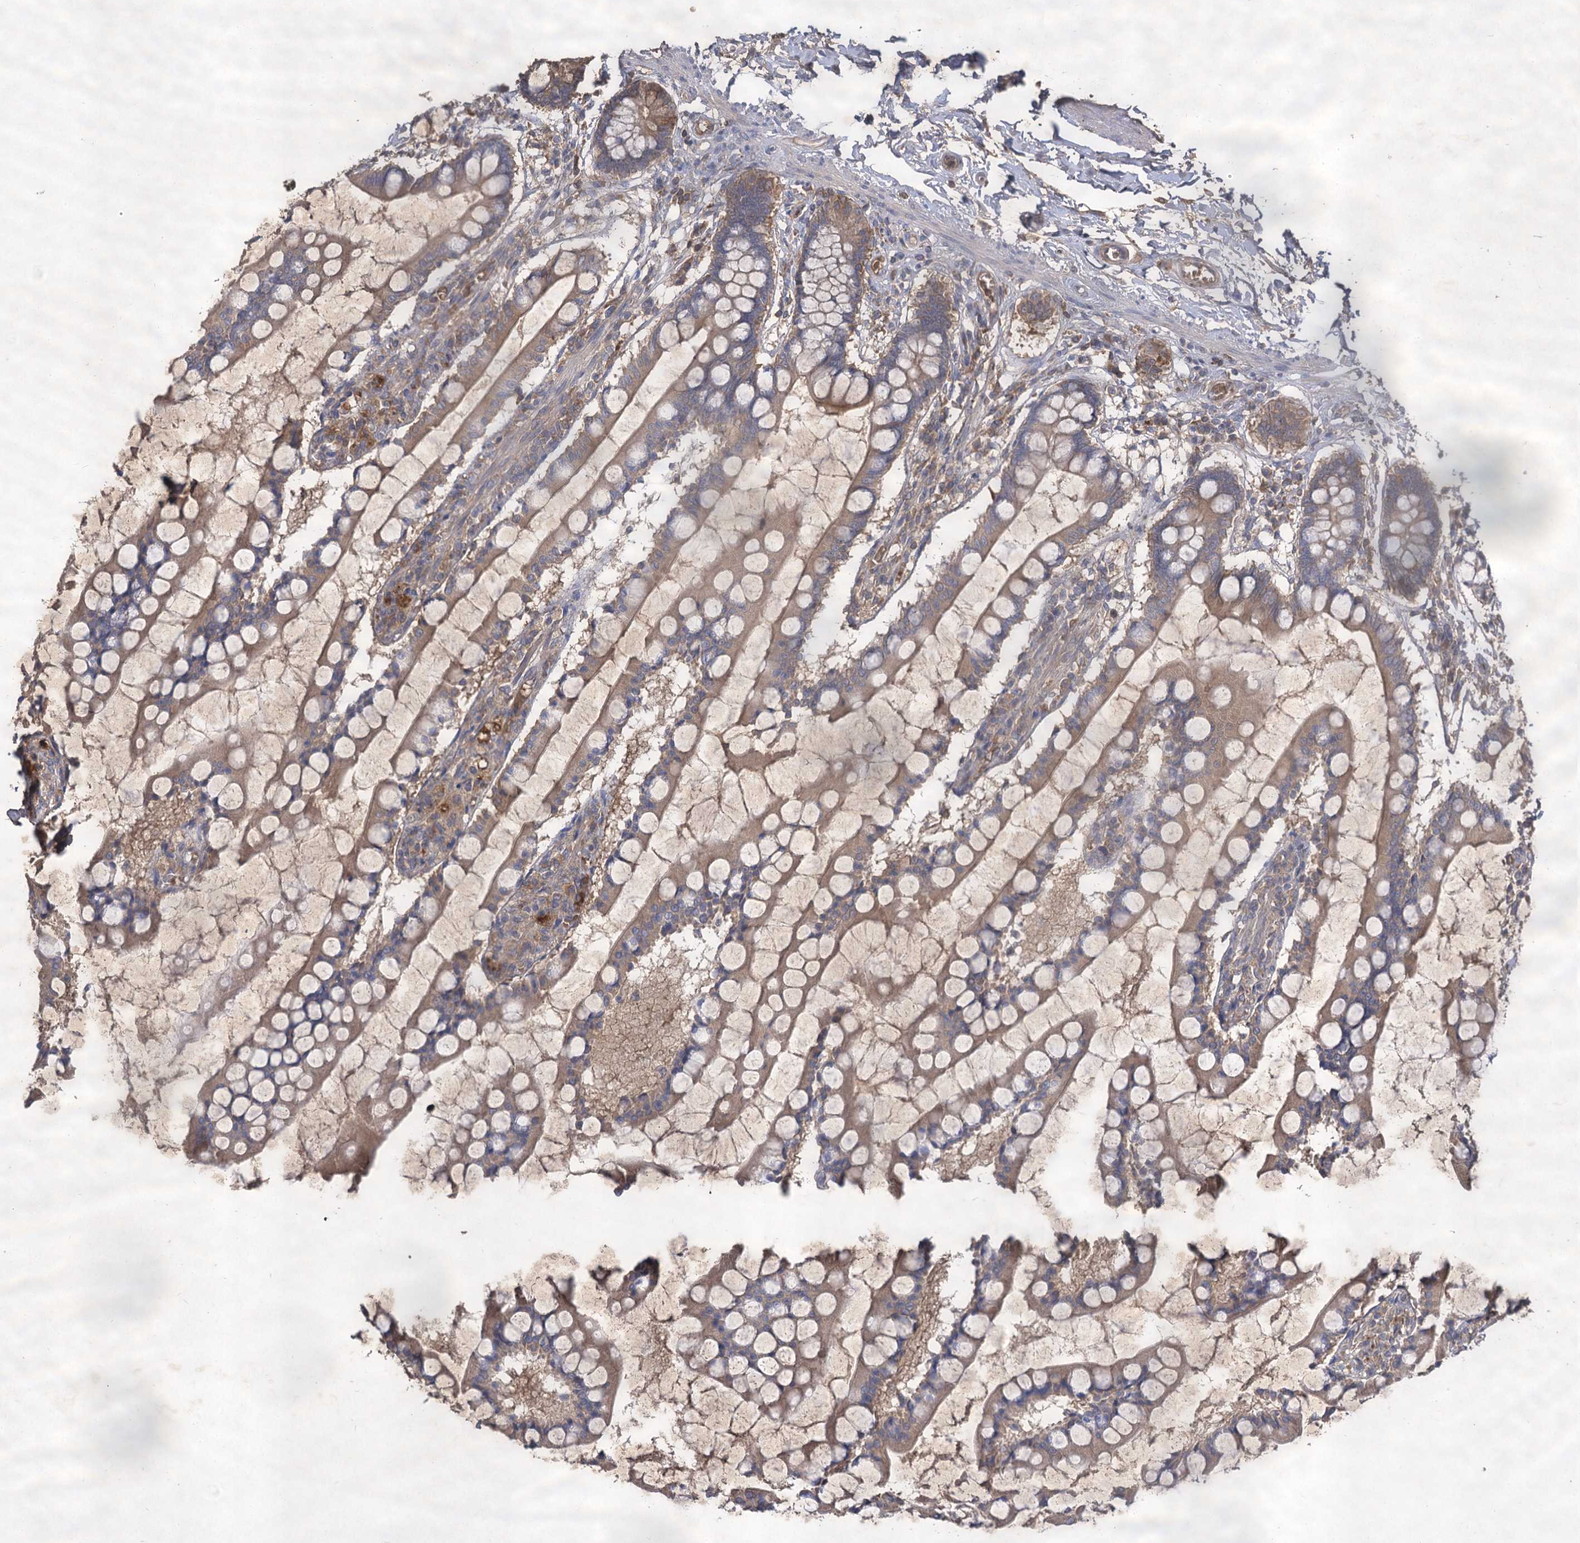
{"staining": {"intensity": "weak", "quantity": ">75%", "location": "cytoplasmic/membranous"}, "tissue": "small intestine", "cell_type": "Glandular cells", "image_type": "normal", "snomed": [{"axis": "morphology", "description": "Normal tissue, NOS"}, {"axis": "topography", "description": "Small intestine"}], "caption": "An IHC micrograph of normal tissue is shown. Protein staining in brown labels weak cytoplasmic/membranous positivity in small intestine within glandular cells. Ihc stains the protein of interest in brown and the nuclei are stained blue.", "gene": "USP50", "patient": {"sex": "male", "age": 52}}